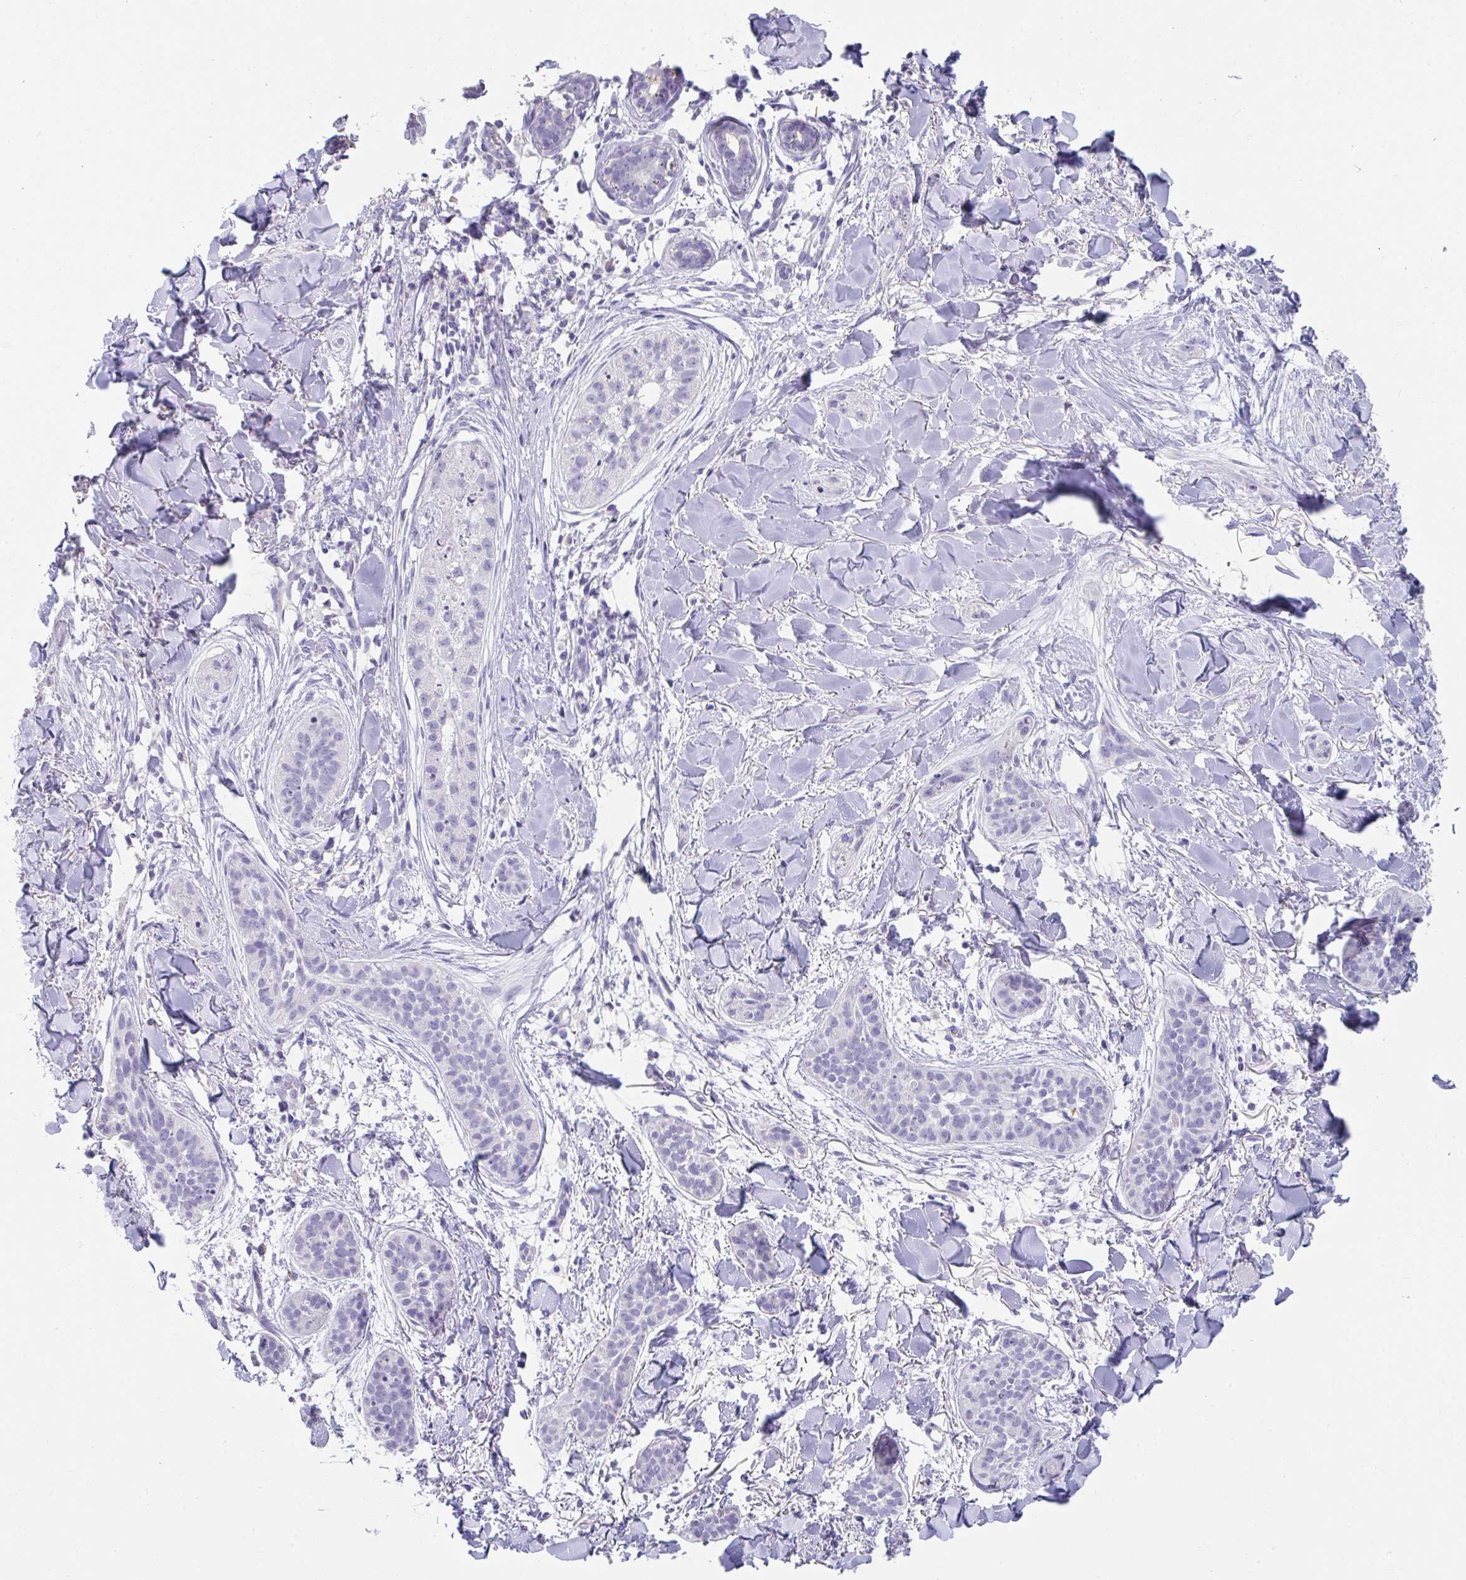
{"staining": {"intensity": "negative", "quantity": "none", "location": "none"}, "tissue": "skin cancer", "cell_type": "Tumor cells", "image_type": "cancer", "snomed": [{"axis": "morphology", "description": "Basal cell carcinoma"}, {"axis": "topography", "description": "Skin"}], "caption": "An image of basal cell carcinoma (skin) stained for a protein shows no brown staining in tumor cells. (Immunohistochemistry, brightfield microscopy, high magnification).", "gene": "SLC44A4", "patient": {"sex": "male", "age": 52}}